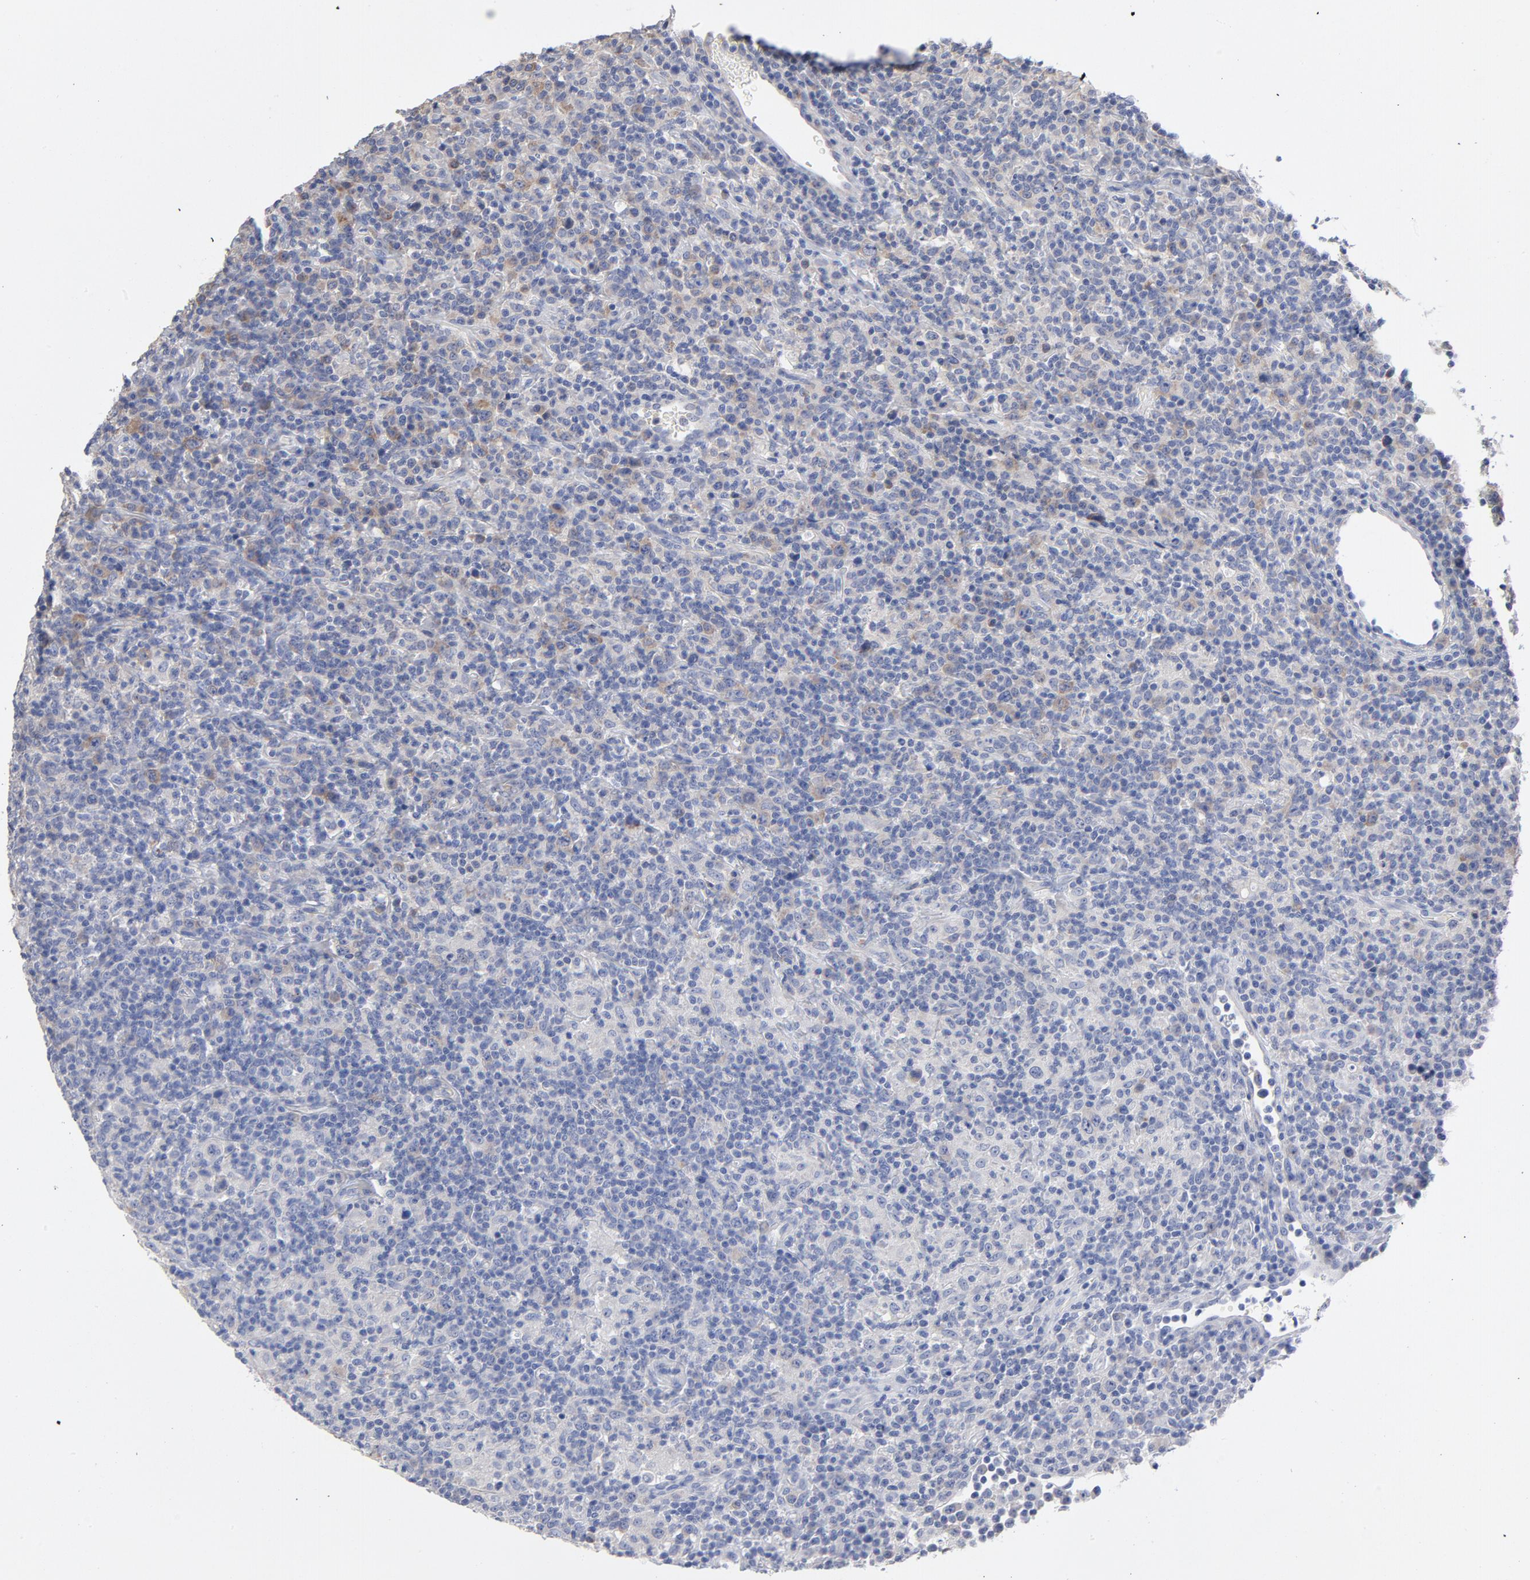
{"staining": {"intensity": "weak", "quantity": "<25%", "location": "cytoplasmic/membranous"}, "tissue": "lymphoma", "cell_type": "Tumor cells", "image_type": "cancer", "snomed": [{"axis": "morphology", "description": "Hodgkin's disease, NOS"}, {"axis": "topography", "description": "Lymph node"}], "caption": "Immunohistochemistry of Hodgkin's disease reveals no staining in tumor cells. Nuclei are stained in blue.", "gene": "CPE", "patient": {"sex": "male", "age": 65}}